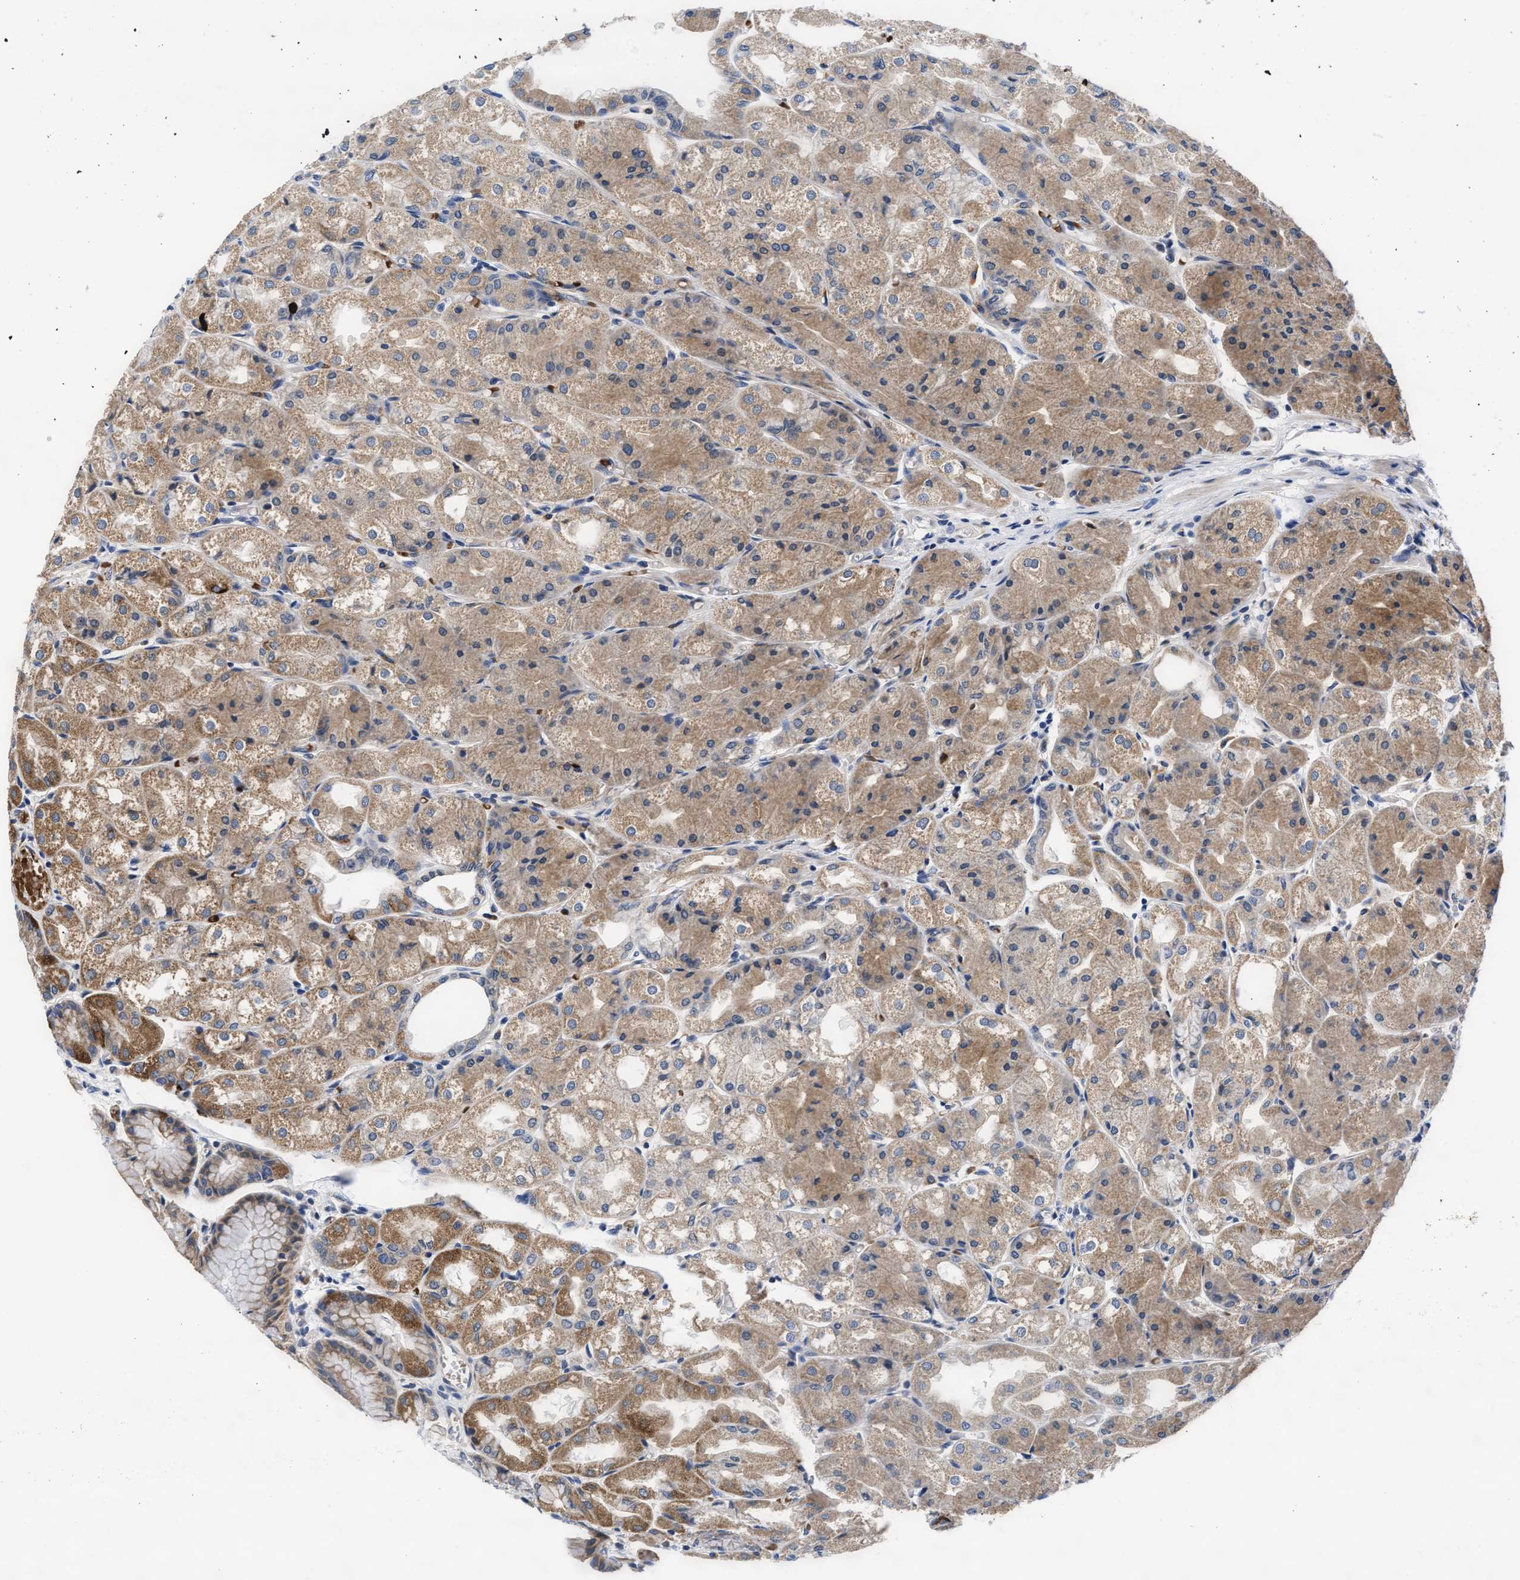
{"staining": {"intensity": "moderate", "quantity": ">75%", "location": "cytoplasmic/membranous"}, "tissue": "stomach", "cell_type": "Glandular cells", "image_type": "normal", "snomed": [{"axis": "morphology", "description": "Normal tissue, NOS"}, {"axis": "topography", "description": "Stomach, upper"}], "caption": "IHC of unremarkable stomach reveals medium levels of moderate cytoplasmic/membranous expression in approximately >75% of glandular cells.", "gene": "RINT1", "patient": {"sex": "male", "age": 72}}